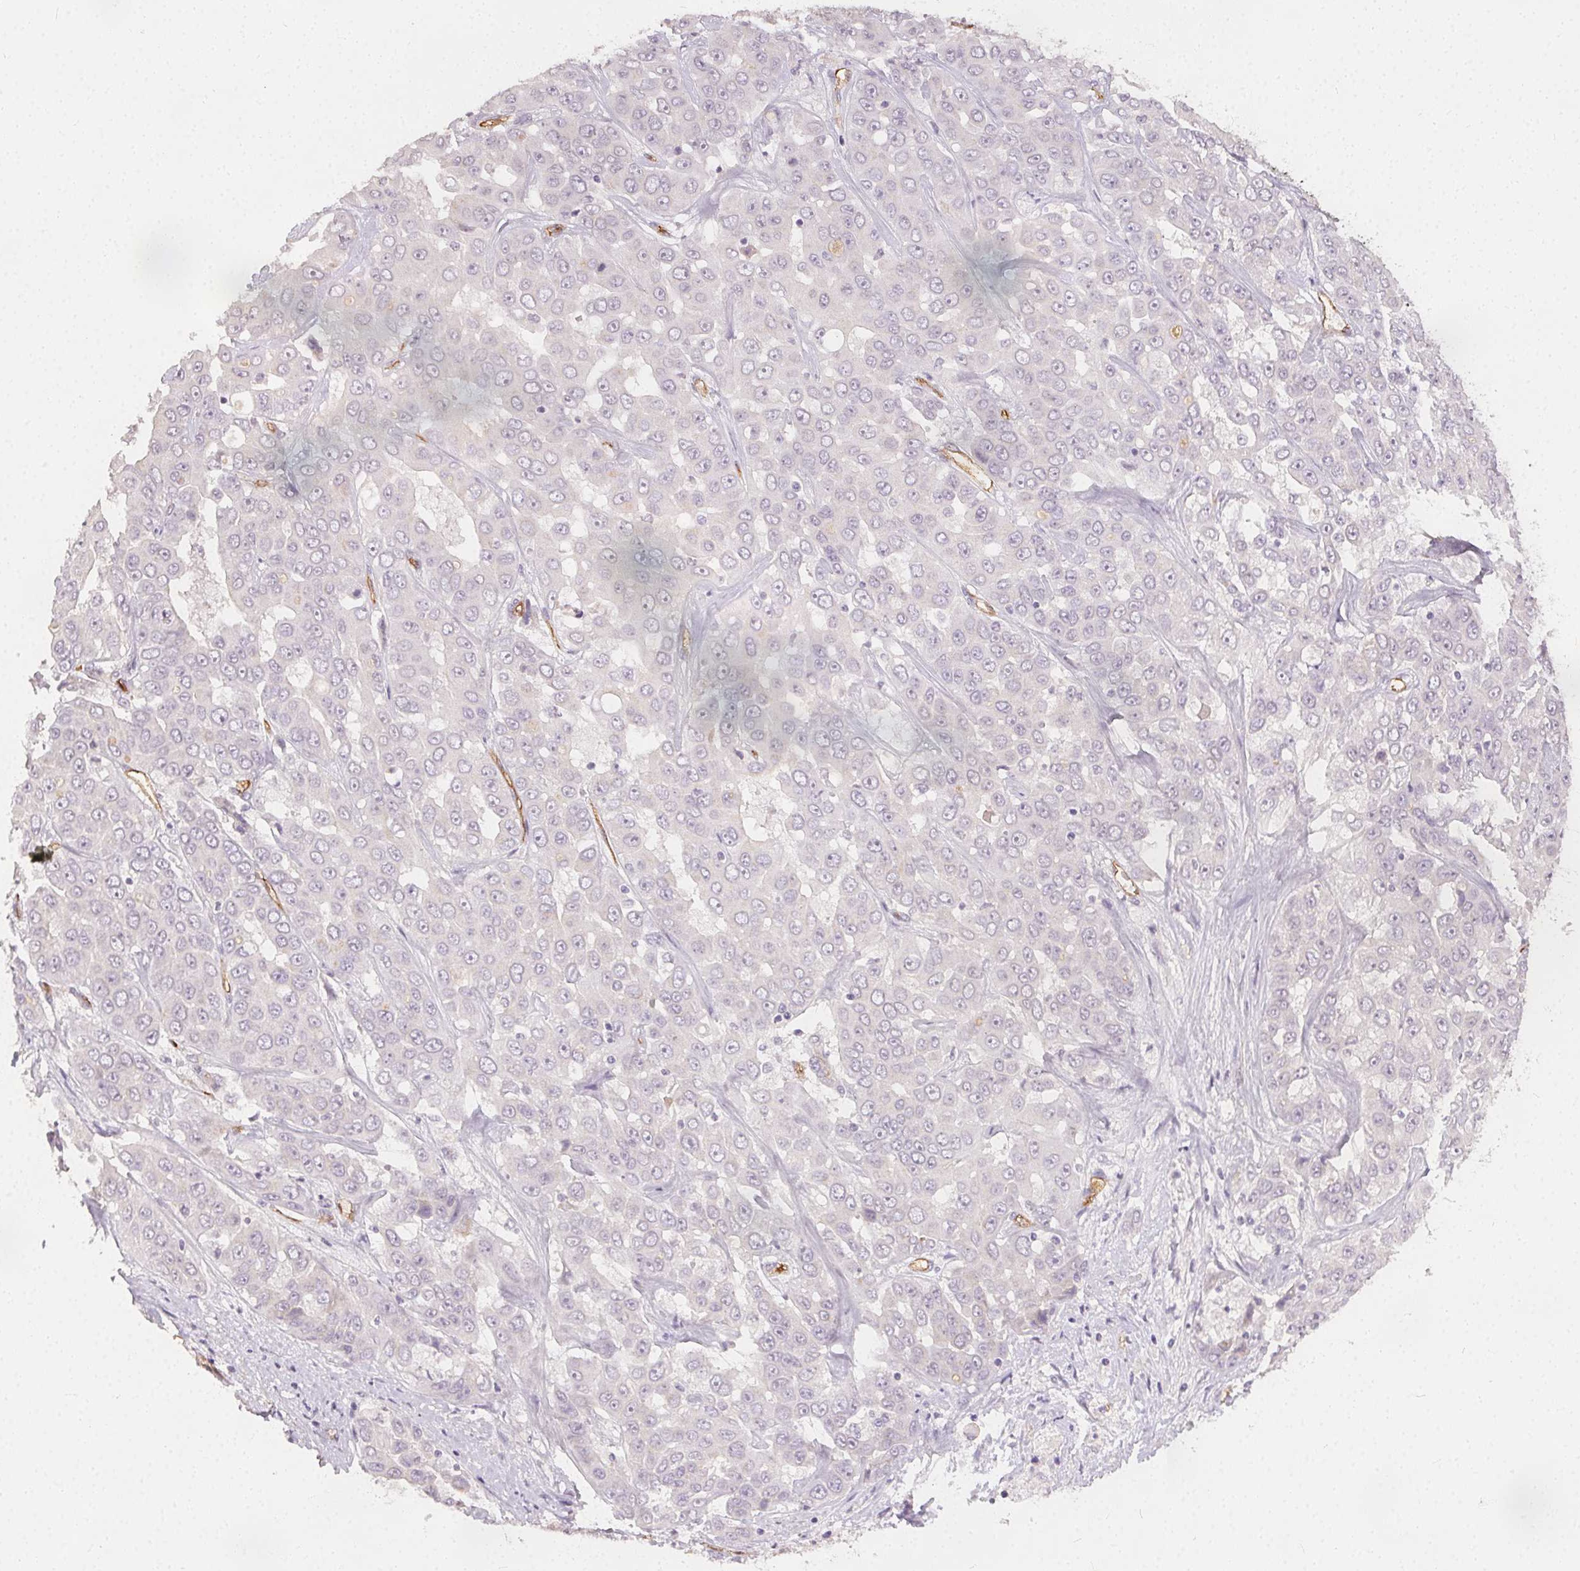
{"staining": {"intensity": "negative", "quantity": "none", "location": "none"}, "tissue": "liver cancer", "cell_type": "Tumor cells", "image_type": "cancer", "snomed": [{"axis": "morphology", "description": "Cholangiocarcinoma"}, {"axis": "topography", "description": "Liver"}], "caption": "IHC of liver cholangiocarcinoma displays no staining in tumor cells.", "gene": "PODXL", "patient": {"sex": "female", "age": 52}}